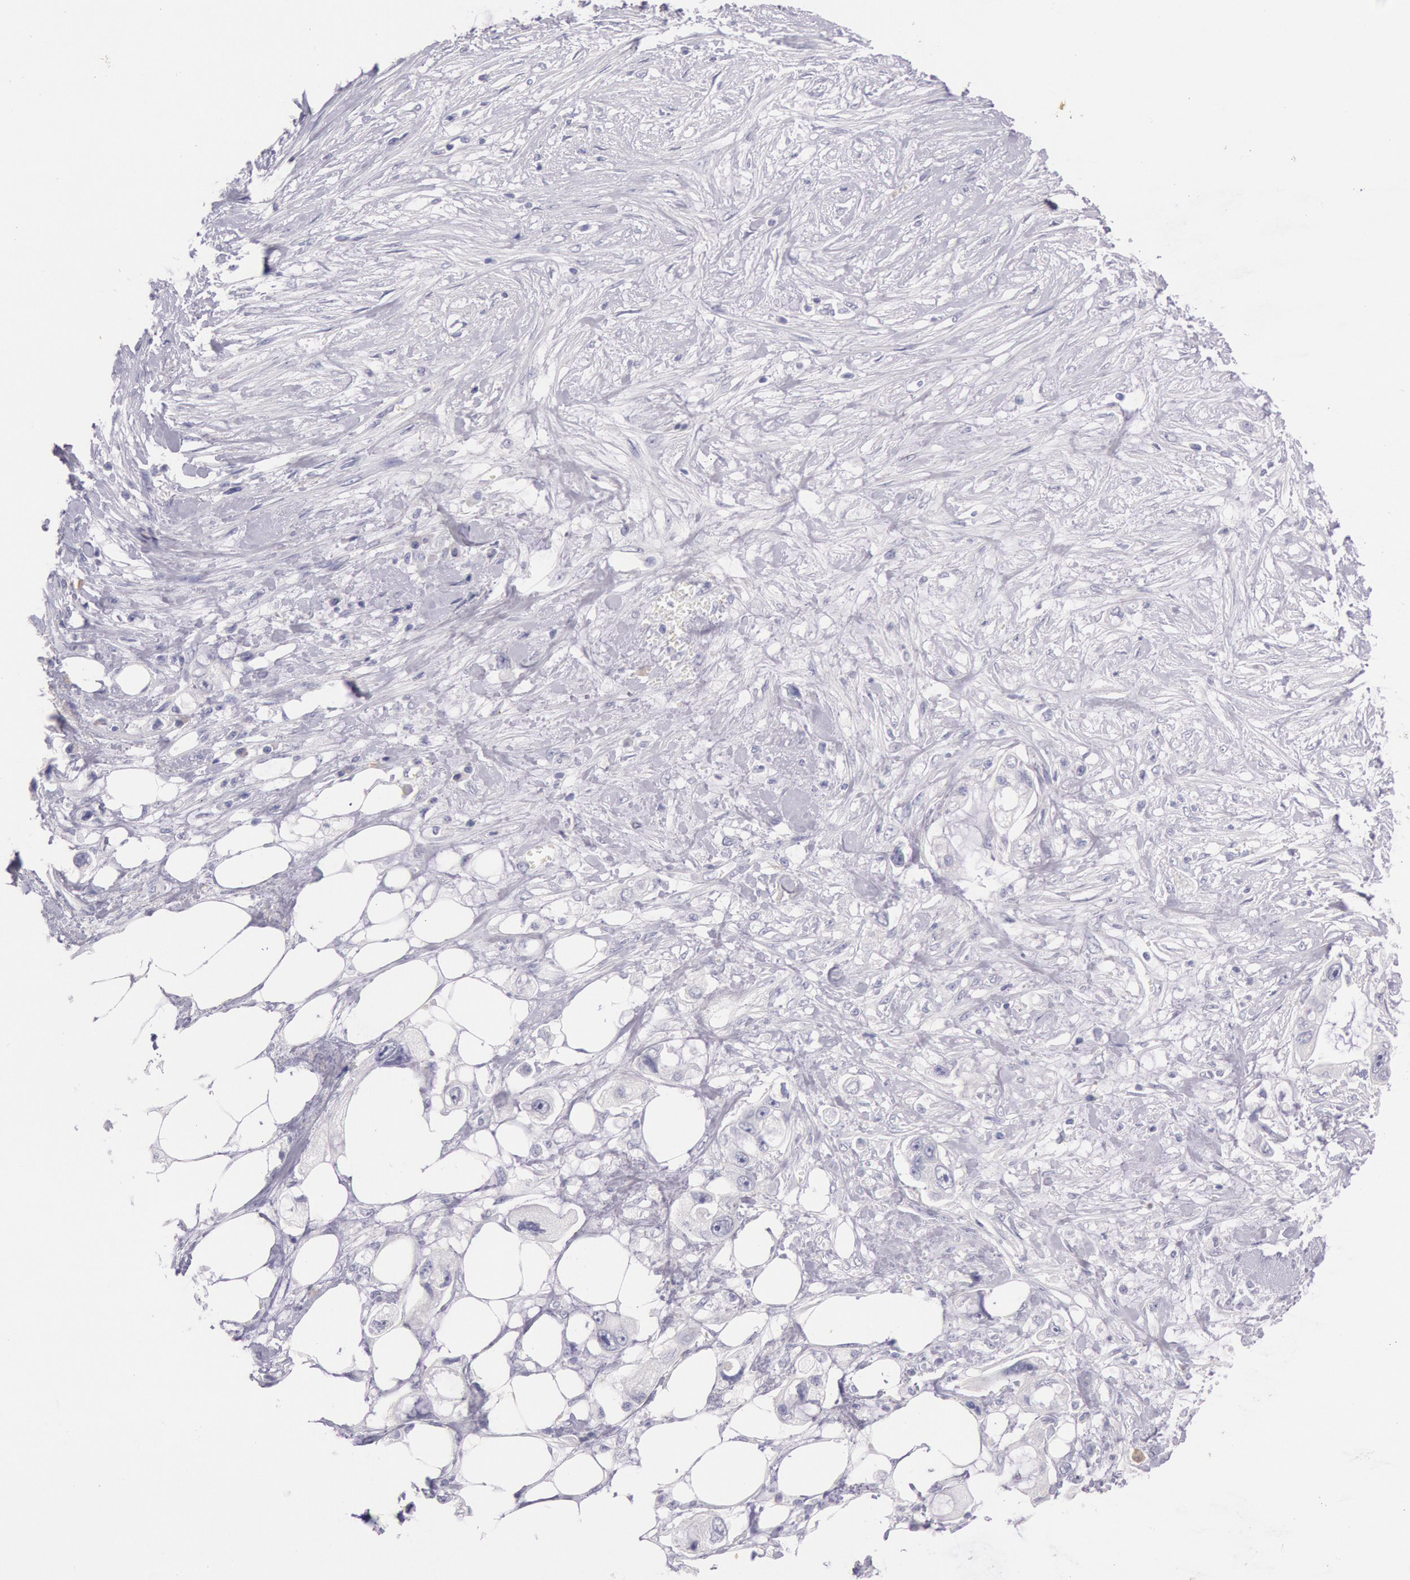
{"staining": {"intensity": "negative", "quantity": "none", "location": "none"}, "tissue": "pancreatic cancer", "cell_type": "Tumor cells", "image_type": "cancer", "snomed": [{"axis": "morphology", "description": "Adenocarcinoma, NOS"}, {"axis": "topography", "description": "Pancreas"}, {"axis": "topography", "description": "Stomach, upper"}], "caption": "This is an immunohistochemistry histopathology image of pancreatic adenocarcinoma. There is no expression in tumor cells.", "gene": "EGFR", "patient": {"sex": "male", "age": 77}}